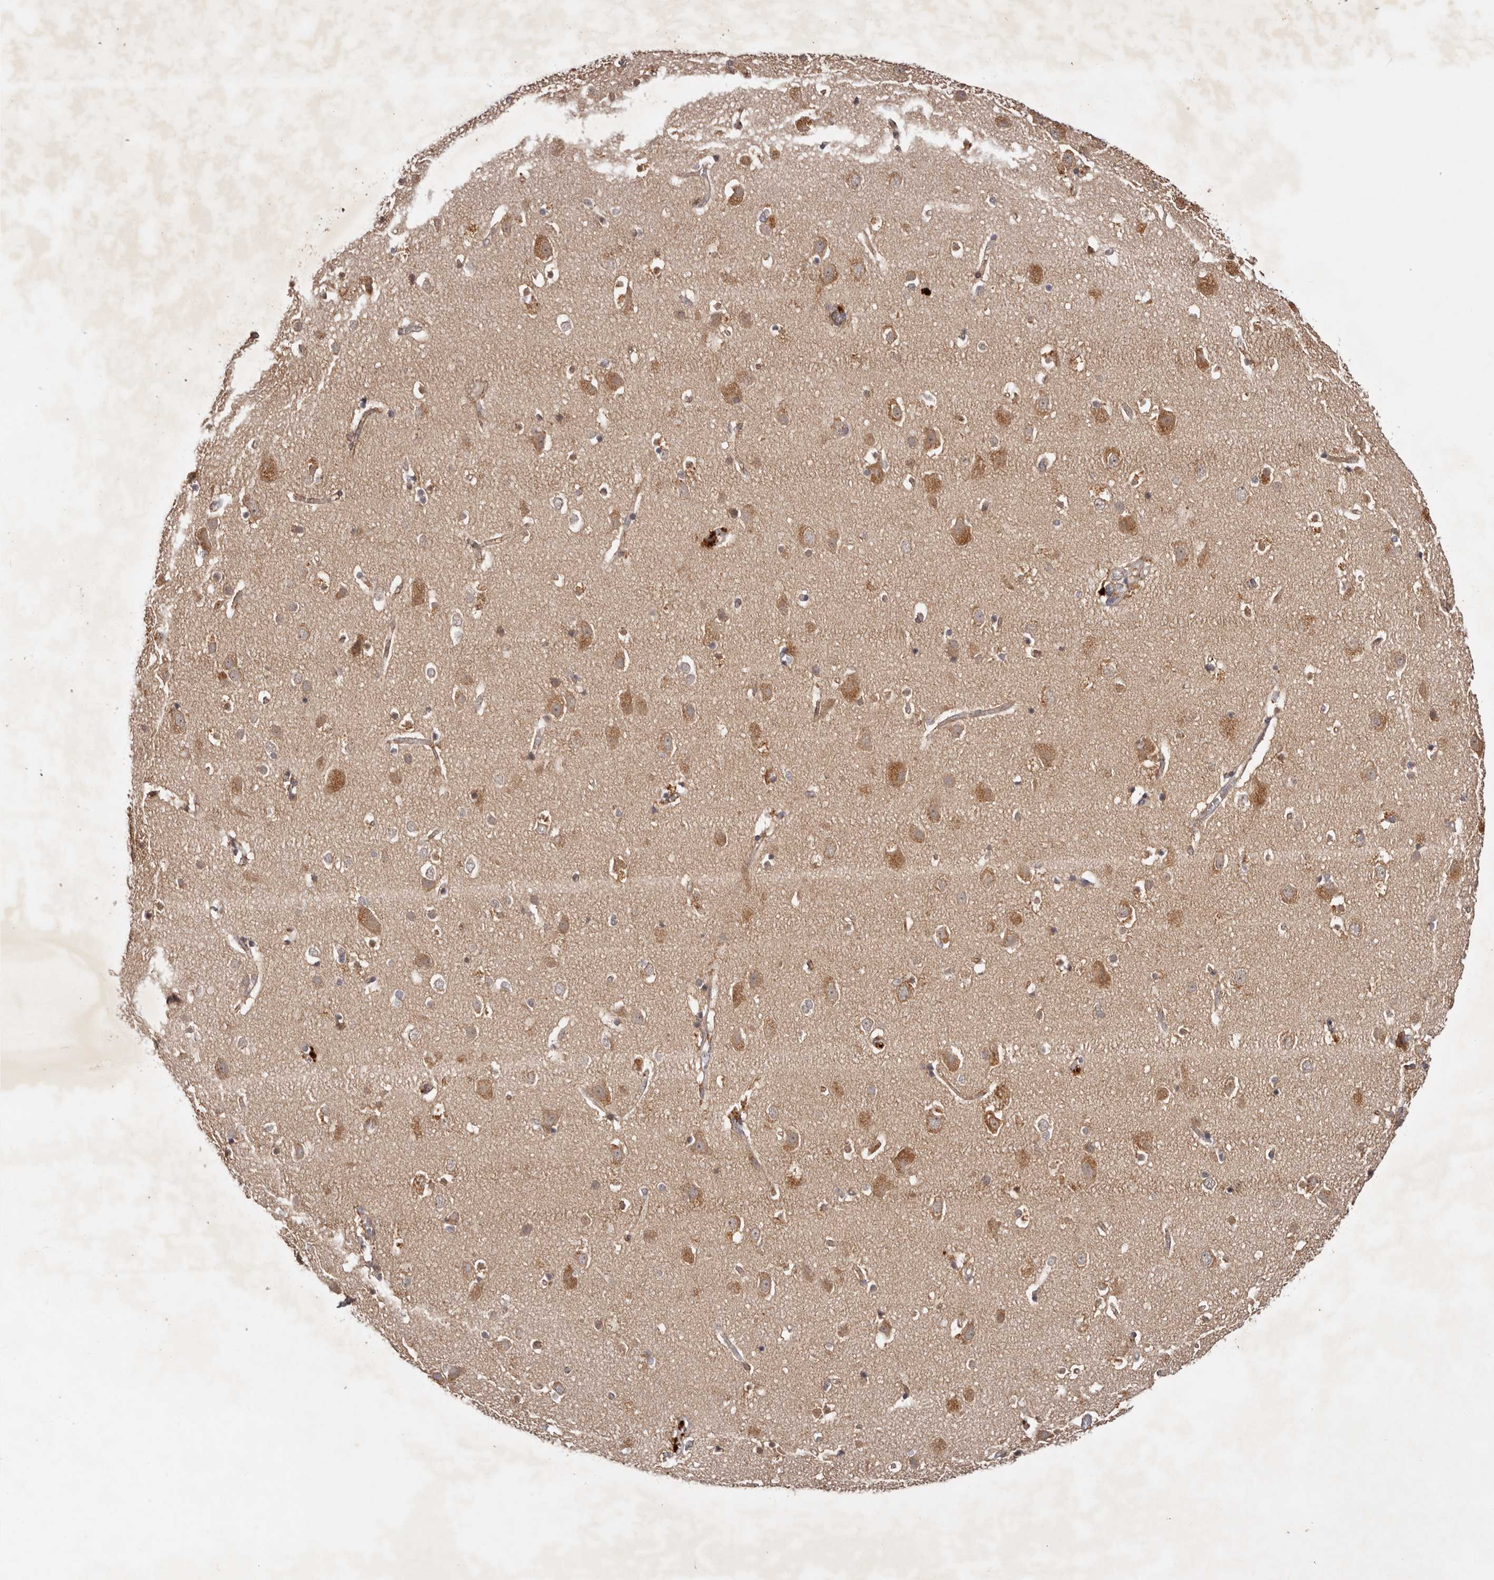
{"staining": {"intensity": "moderate", "quantity": ">75%", "location": "cytoplasmic/membranous"}, "tissue": "cerebral cortex", "cell_type": "Endothelial cells", "image_type": "normal", "snomed": [{"axis": "morphology", "description": "Normal tissue, NOS"}, {"axis": "topography", "description": "Cerebral cortex"}], "caption": "Moderate cytoplasmic/membranous staining for a protein is present in about >75% of endothelial cells of unremarkable cerebral cortex using immunohistochemistry.", "gene": "PKIB", "patient": {"sex": "male", "age": 54}}